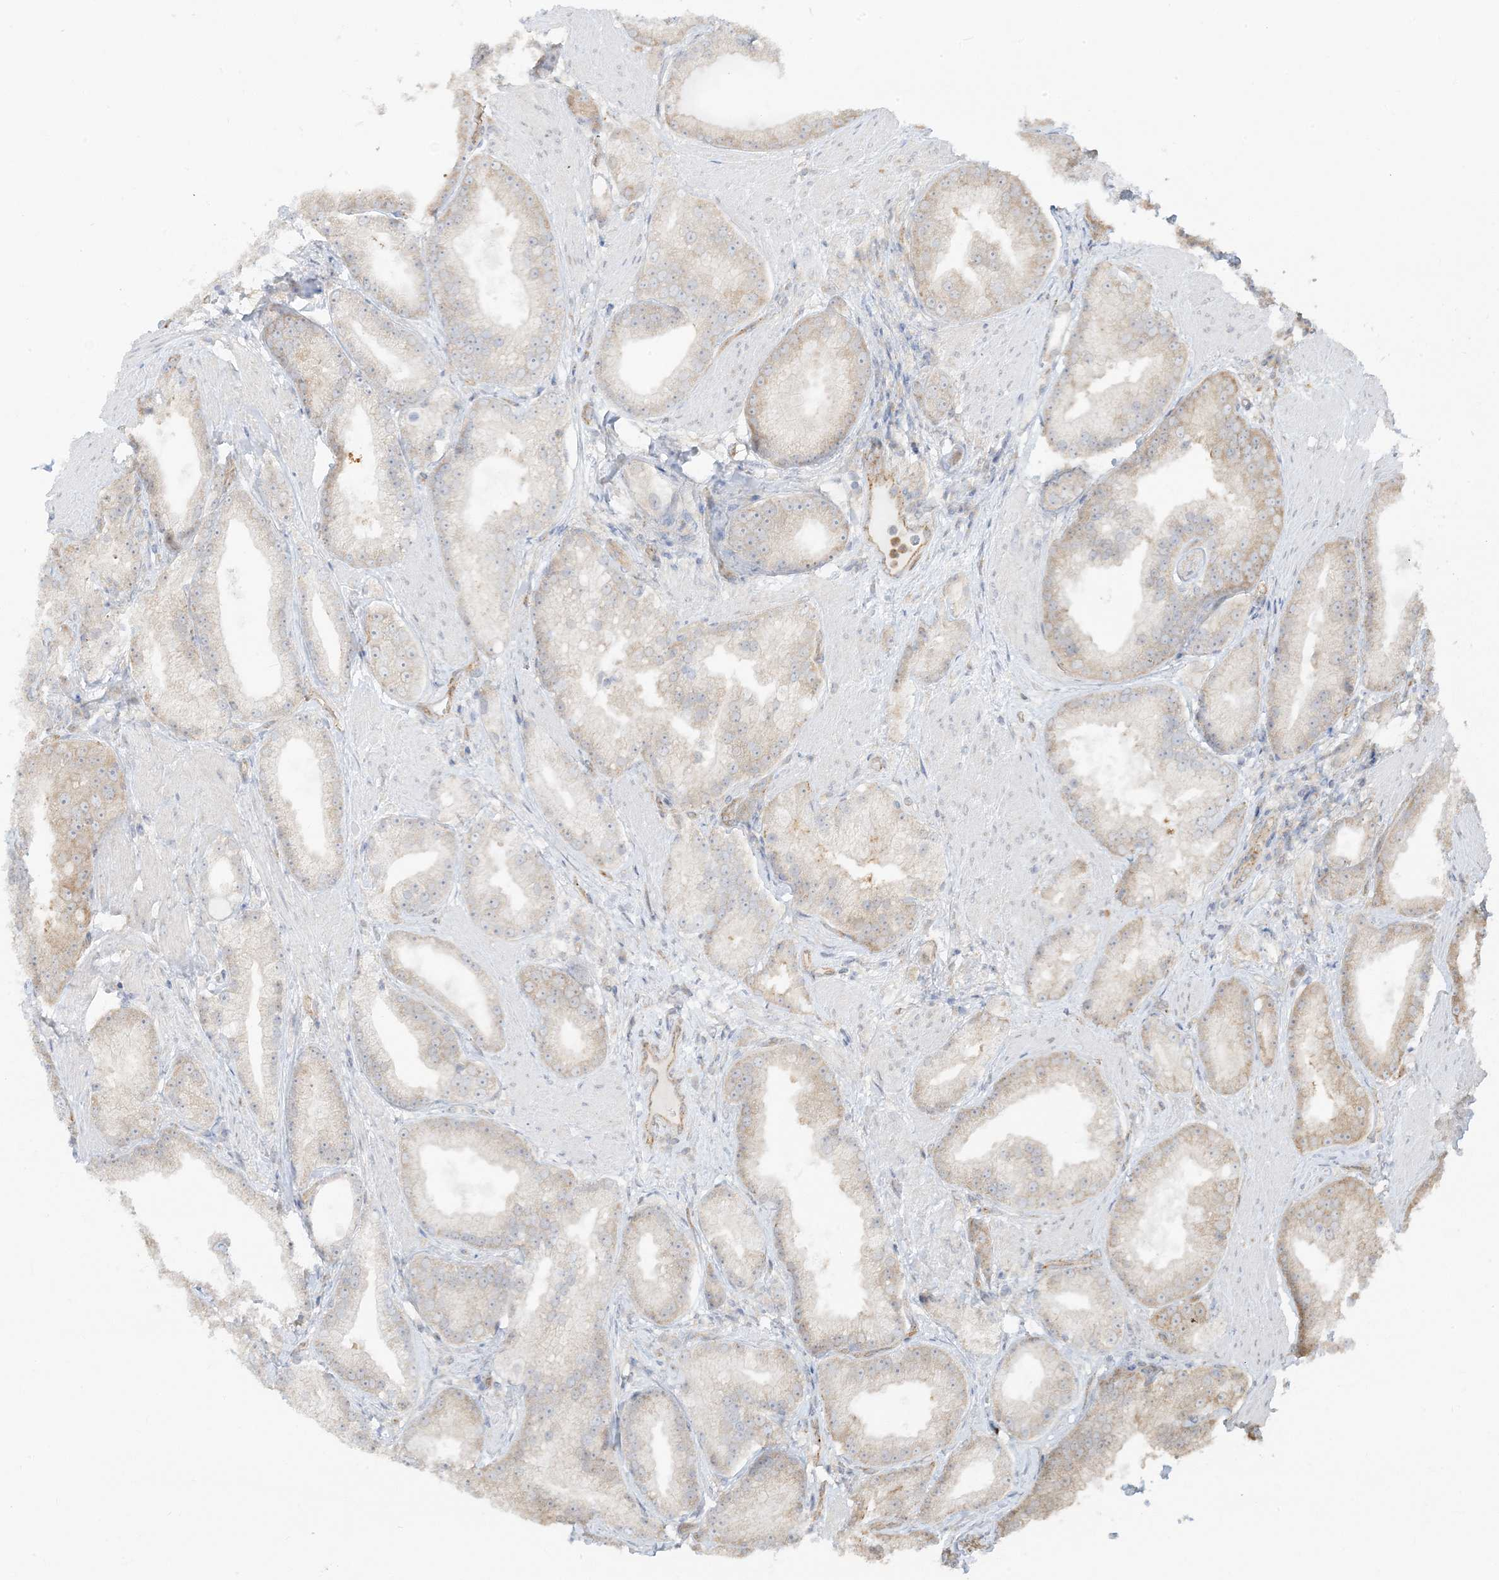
{"staining": {"intensity": "weak", "quantity": "<25%", "location": "cytoplasmic/membranous"}, "tissue": "prostate cancer", "cell_type": "Tumor cells", "image_type": "cancer", "snomed": [{"axis": "morphology", "description": "Adenocarcinoma, Low grade"}, {"axis": "topography", "description": "Prostate"}], "caption": "This is a micrograph of immunohistochemistry (IHC) staining of prostate cancer, which shows no positivity in tumor cells.", "gene": "UBAP2L", "patient": {"sex": "male", "age": 67}}